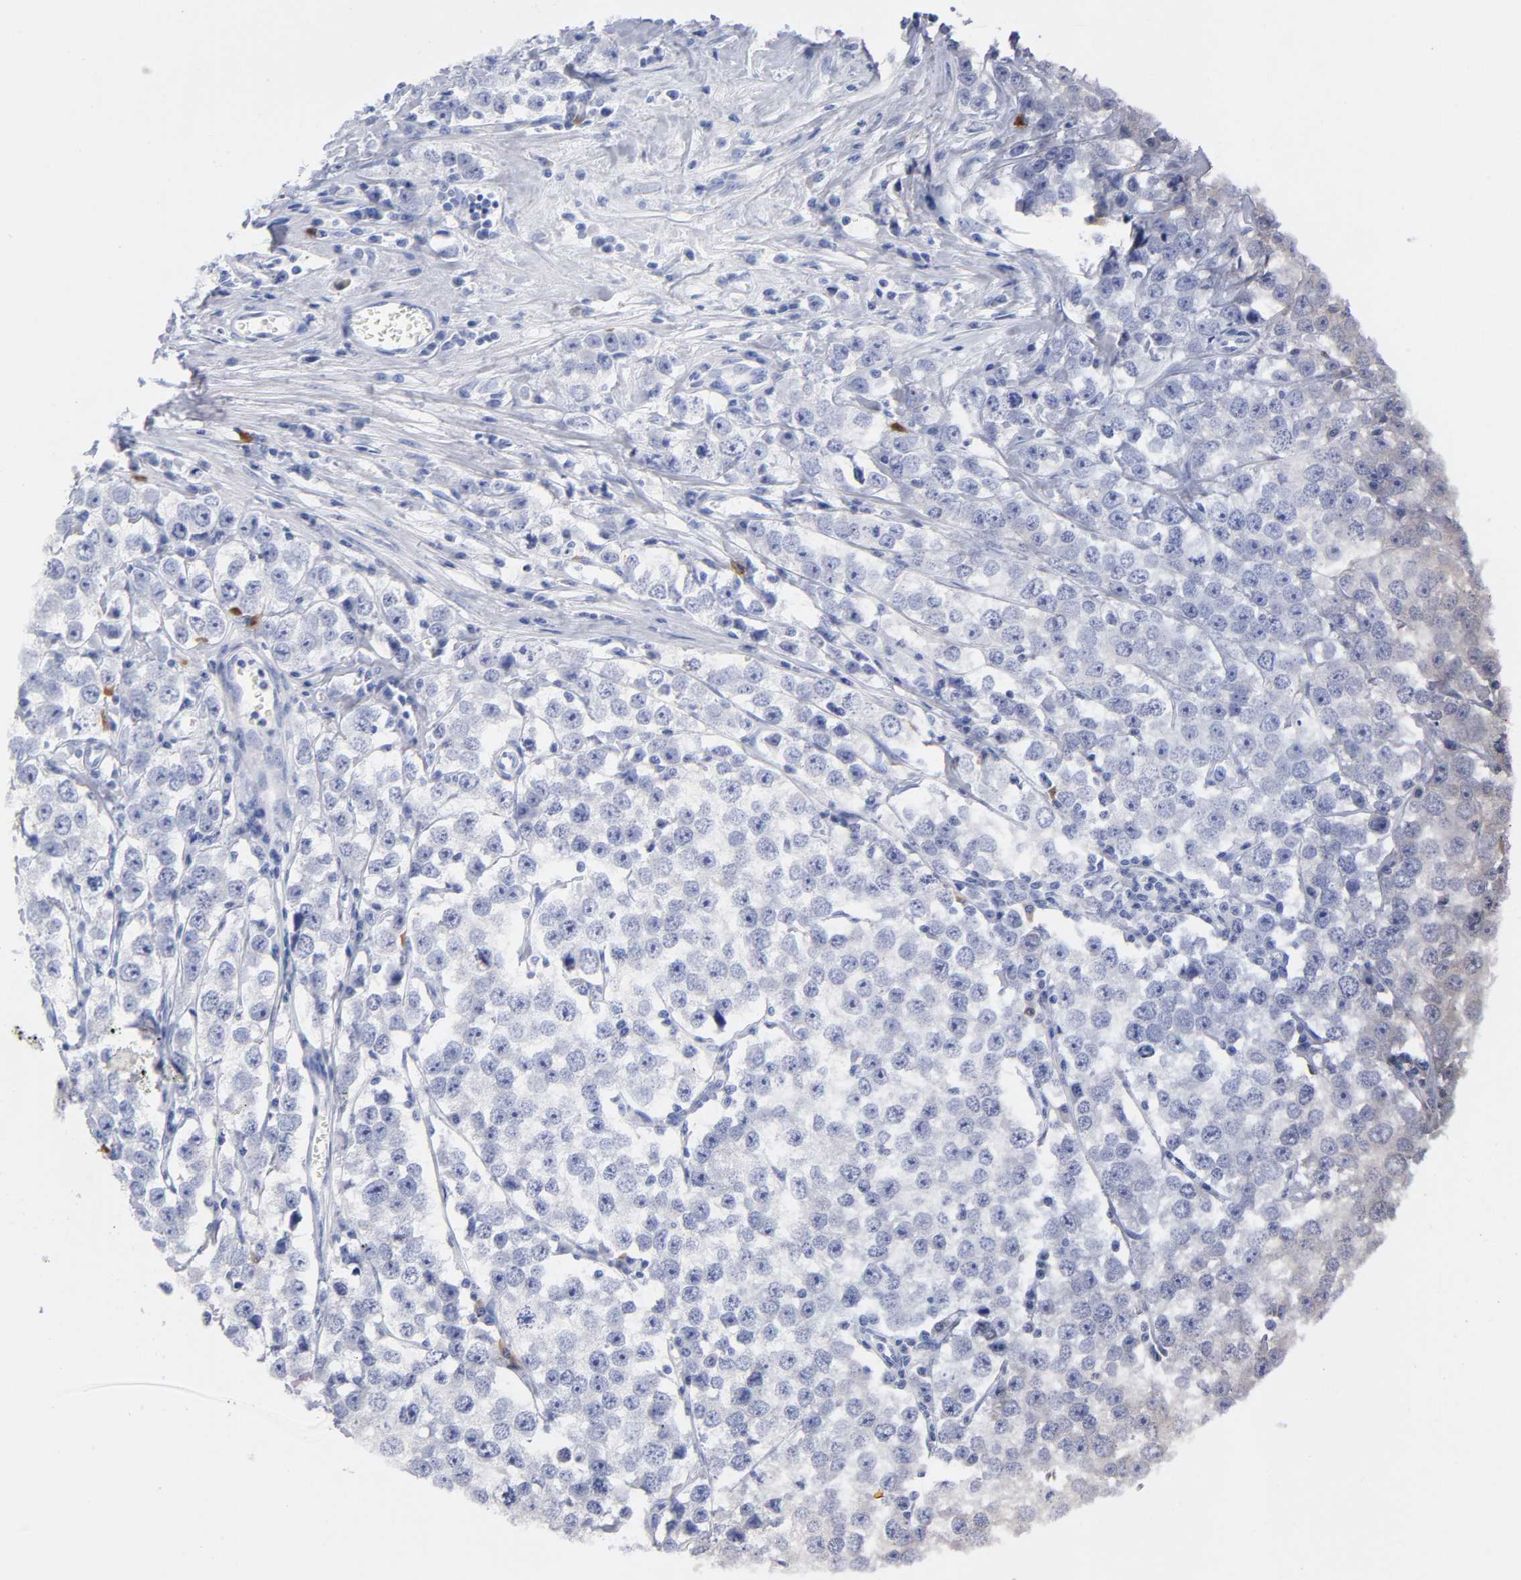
{"staining": {"intensity": "weak", "quantity": "<25%", "location": "cytoplasmic/membranous"}, "tissue": "testis cancer", "cell_type": "Tumor cells", "image_type": "cancer", "snomed": [{"axis": "morphology", "description": "Seminoma, NOS"}, {"axis": "morphology", "description": "Carcinoma, Embryonal, NOS"}, {"axis": "topography", "description": "Testis"}], "caption": "IHC histopathology image of neoplastic tissue: seminoma (testis) stained with DAB exhibits no significant protein staining in tumor cells.", "gene": "RPS29", "patient": {"sex": "male", "age": 52}}